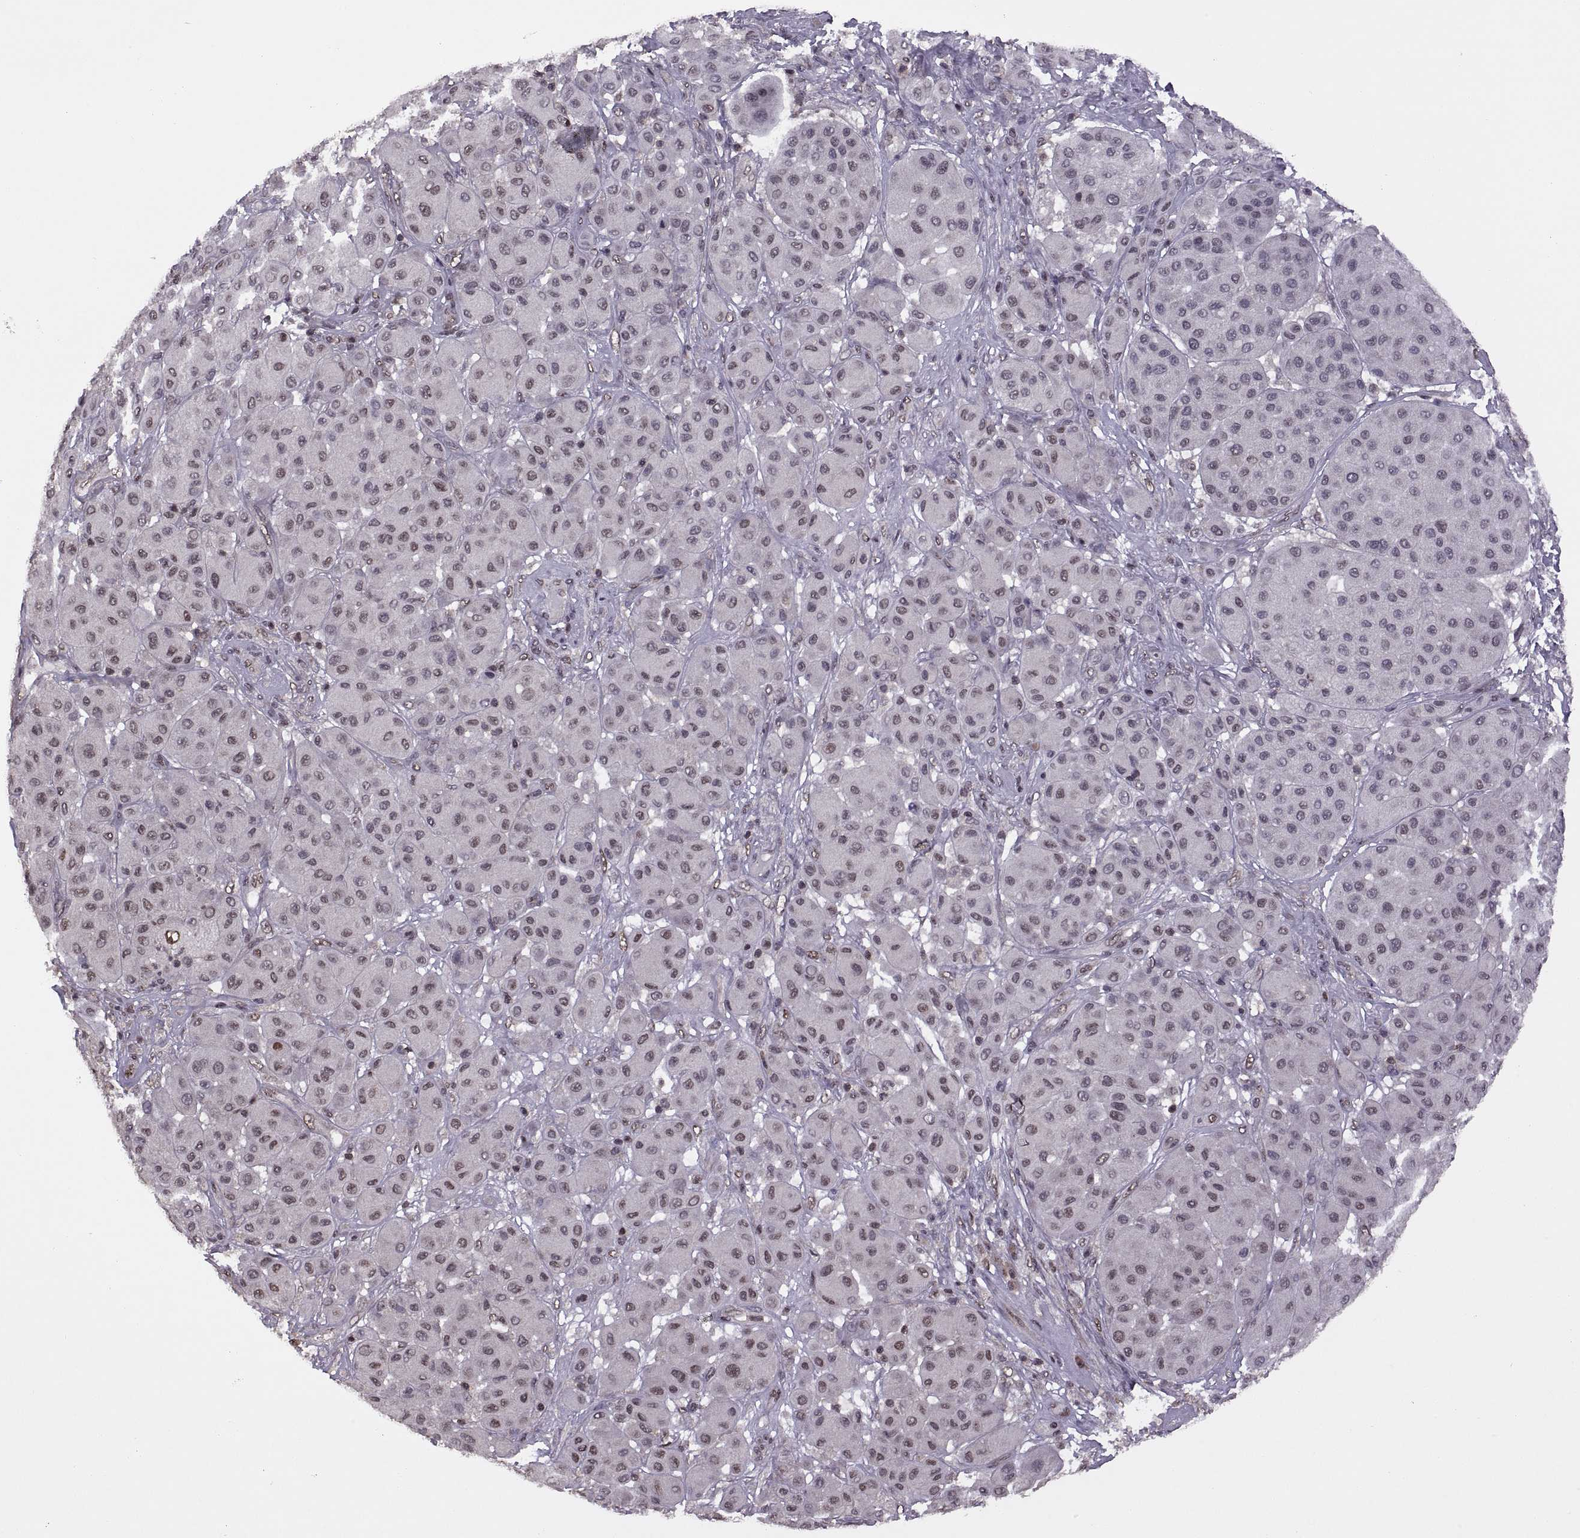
{"staining": {"intensity": "weak", "quantity": "<25%", "location": "nuclear"}, "tissue": "melanoma", "cell_type": "Tumor cells", "image_type": "cancer", "snomed": [{"axis": "morphology", "description": "Malignant melanoma, Metastatic site"}, {"axis": "topography", "description": "Smooth muscle"}], "caption": "This is an IHC photomicrograph of human melanoma. There is no expression in tumor cells.", "gene": "INTS3", "patient": {"sex": "male", "age": 41}}